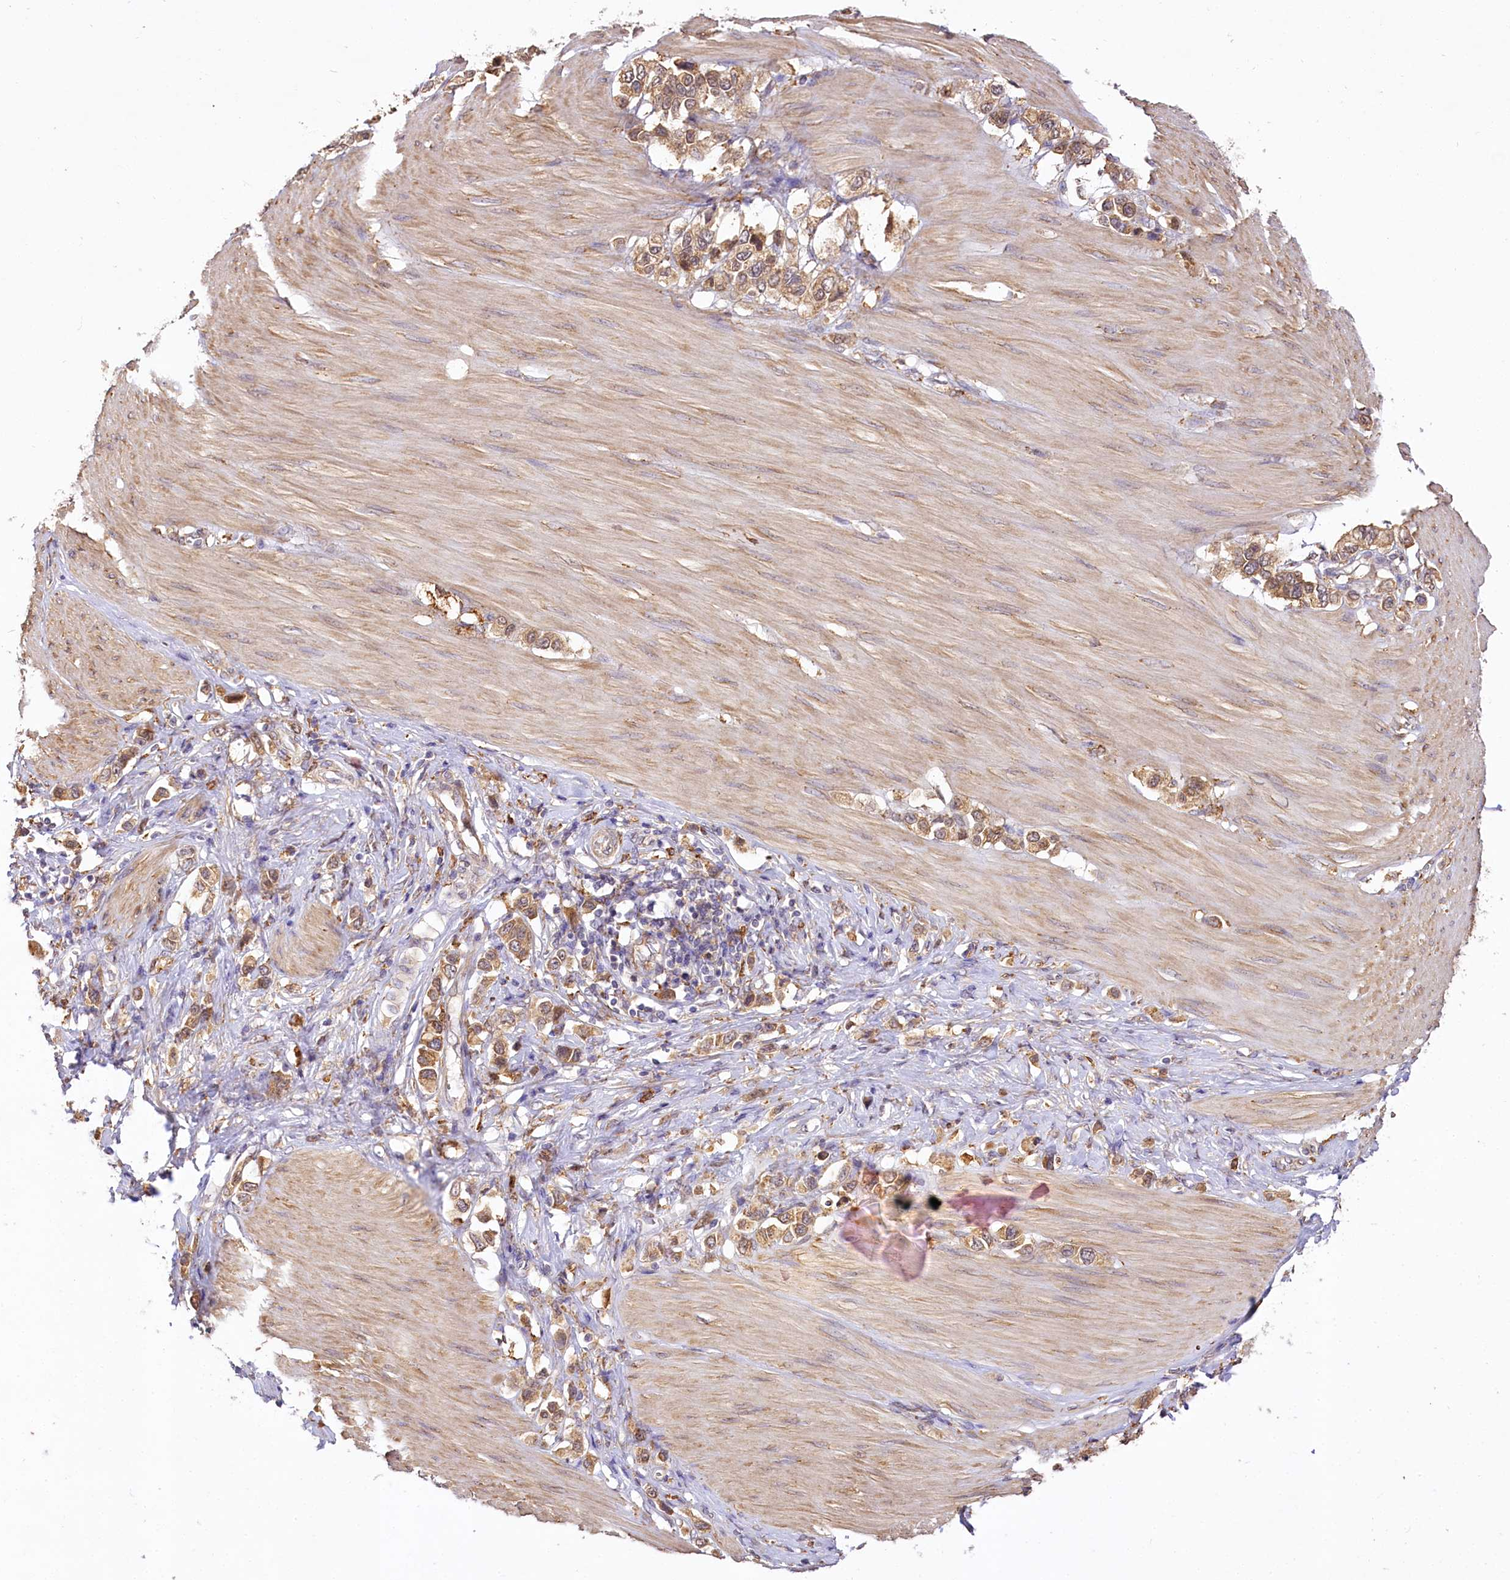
{"staining": {"intensity": "moderate", "quantity": ">75%", "location": "cytoplasmic/membranous"}, "tissue": "stomach cancer", "cell_type": "Tumor cells", "image_type": "cancer", "snomed": [{"axis": "morphology", "description": "Adenocarcinoma, NOS"}, {"axis": "topography", "description": "Stomach"}], "caption": "Tumor cells exhibit medium levels of moderate cytoplasmic/membranous expression in about >75% of cells in human stomach cancer.", "gene": "PPIP5K2", "patient": {"sex": "female", "age": 65}}